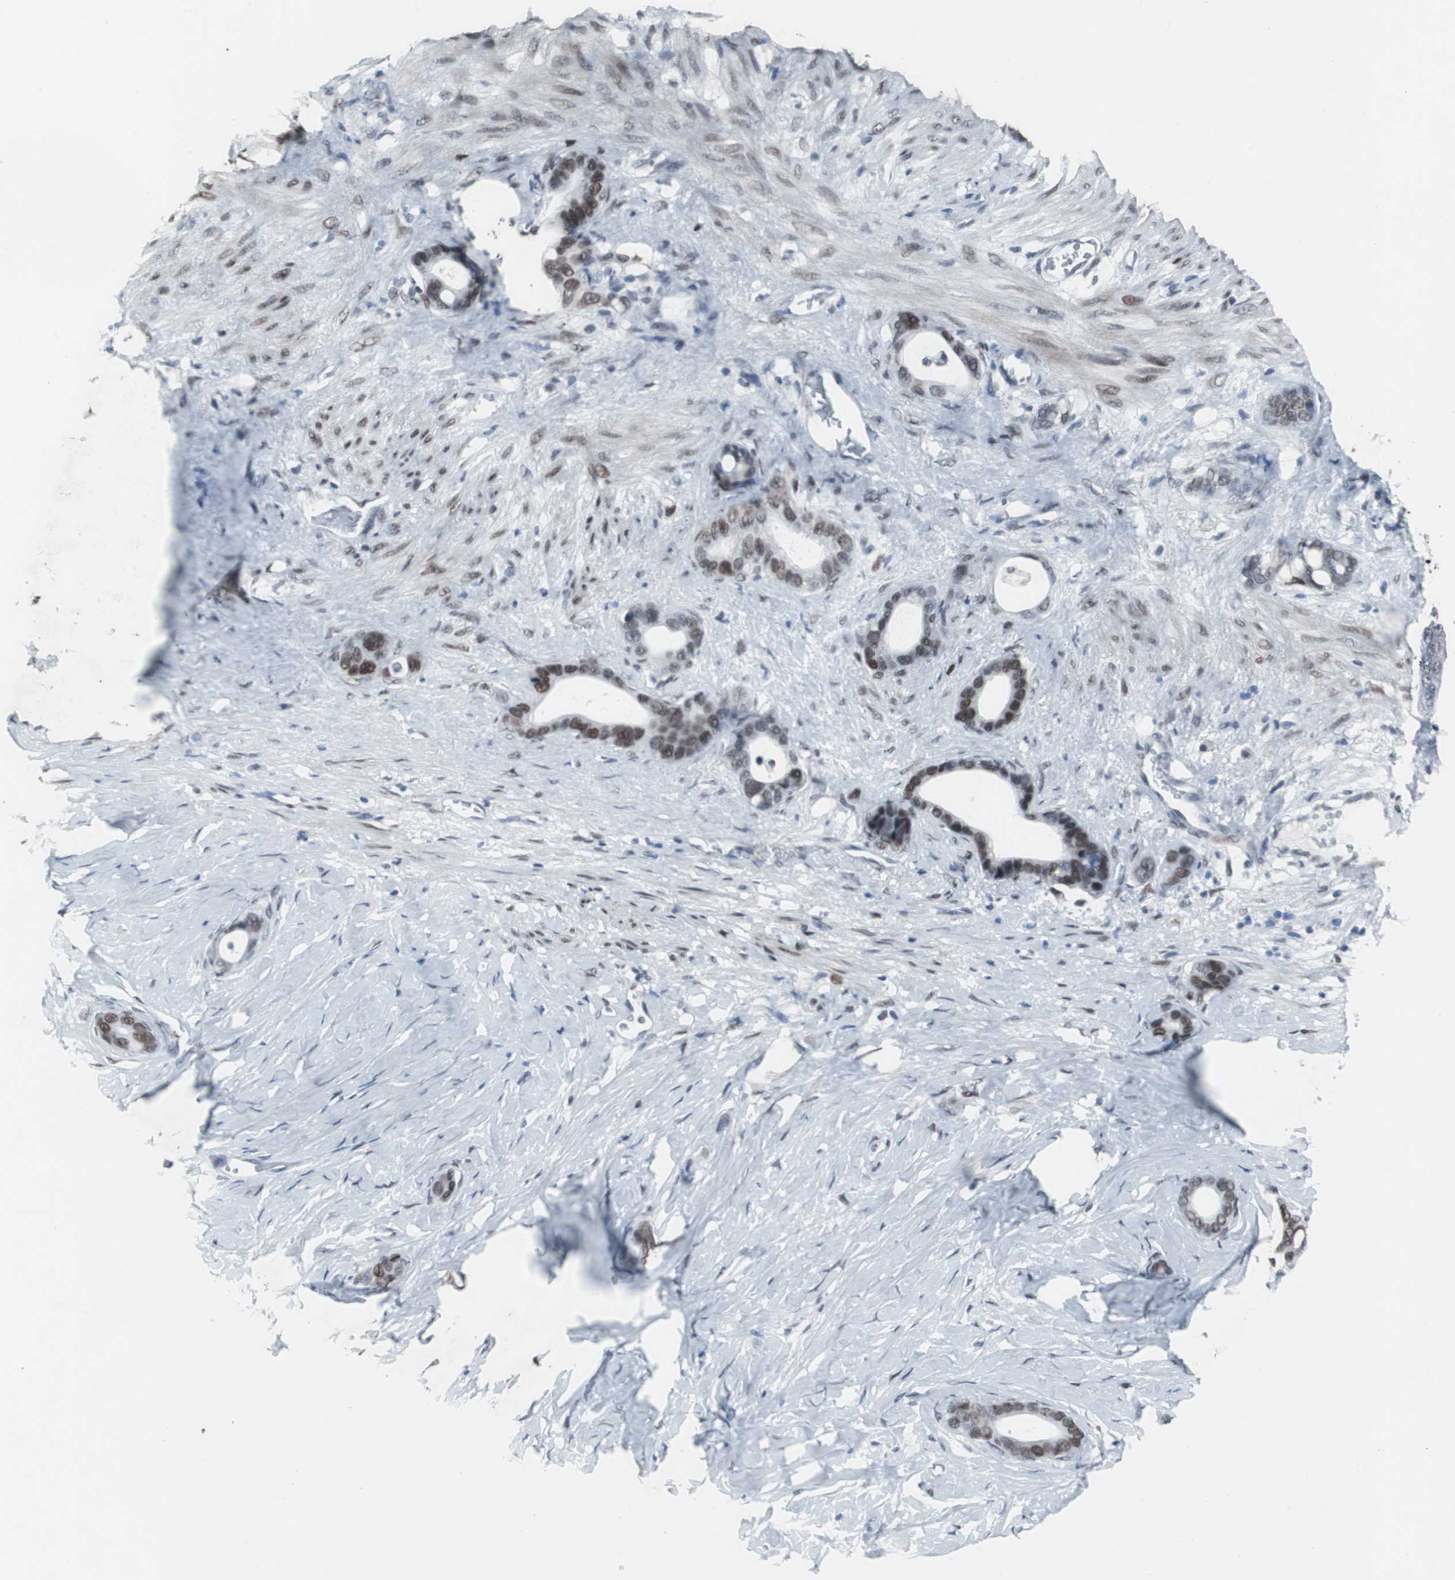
{"staining": {"intensity": "moderate", "quantity": ">75%", "location": "nuclear"}, "tissue": "stomach cancer", "cell_type": "Tumor cells", "image_type": "cancer", "snomed": [{"axis": "morphology", "description": "Adenocarcinoma, NOS"}, {"axis": "topography", "description": "Stomach"}], "caption": "Tumor cells reveal medium levels of moderate nuclear expression in about >75% of cells in human stomach cancer. The staining was performed using DAB (3,3'-diaminobenzidine), with brown indicating positive protein expression. Nuclei are stained blue with hematoxylin.", "gene": "FOXP4", "patient": {"sex": "female", "age": 75}}